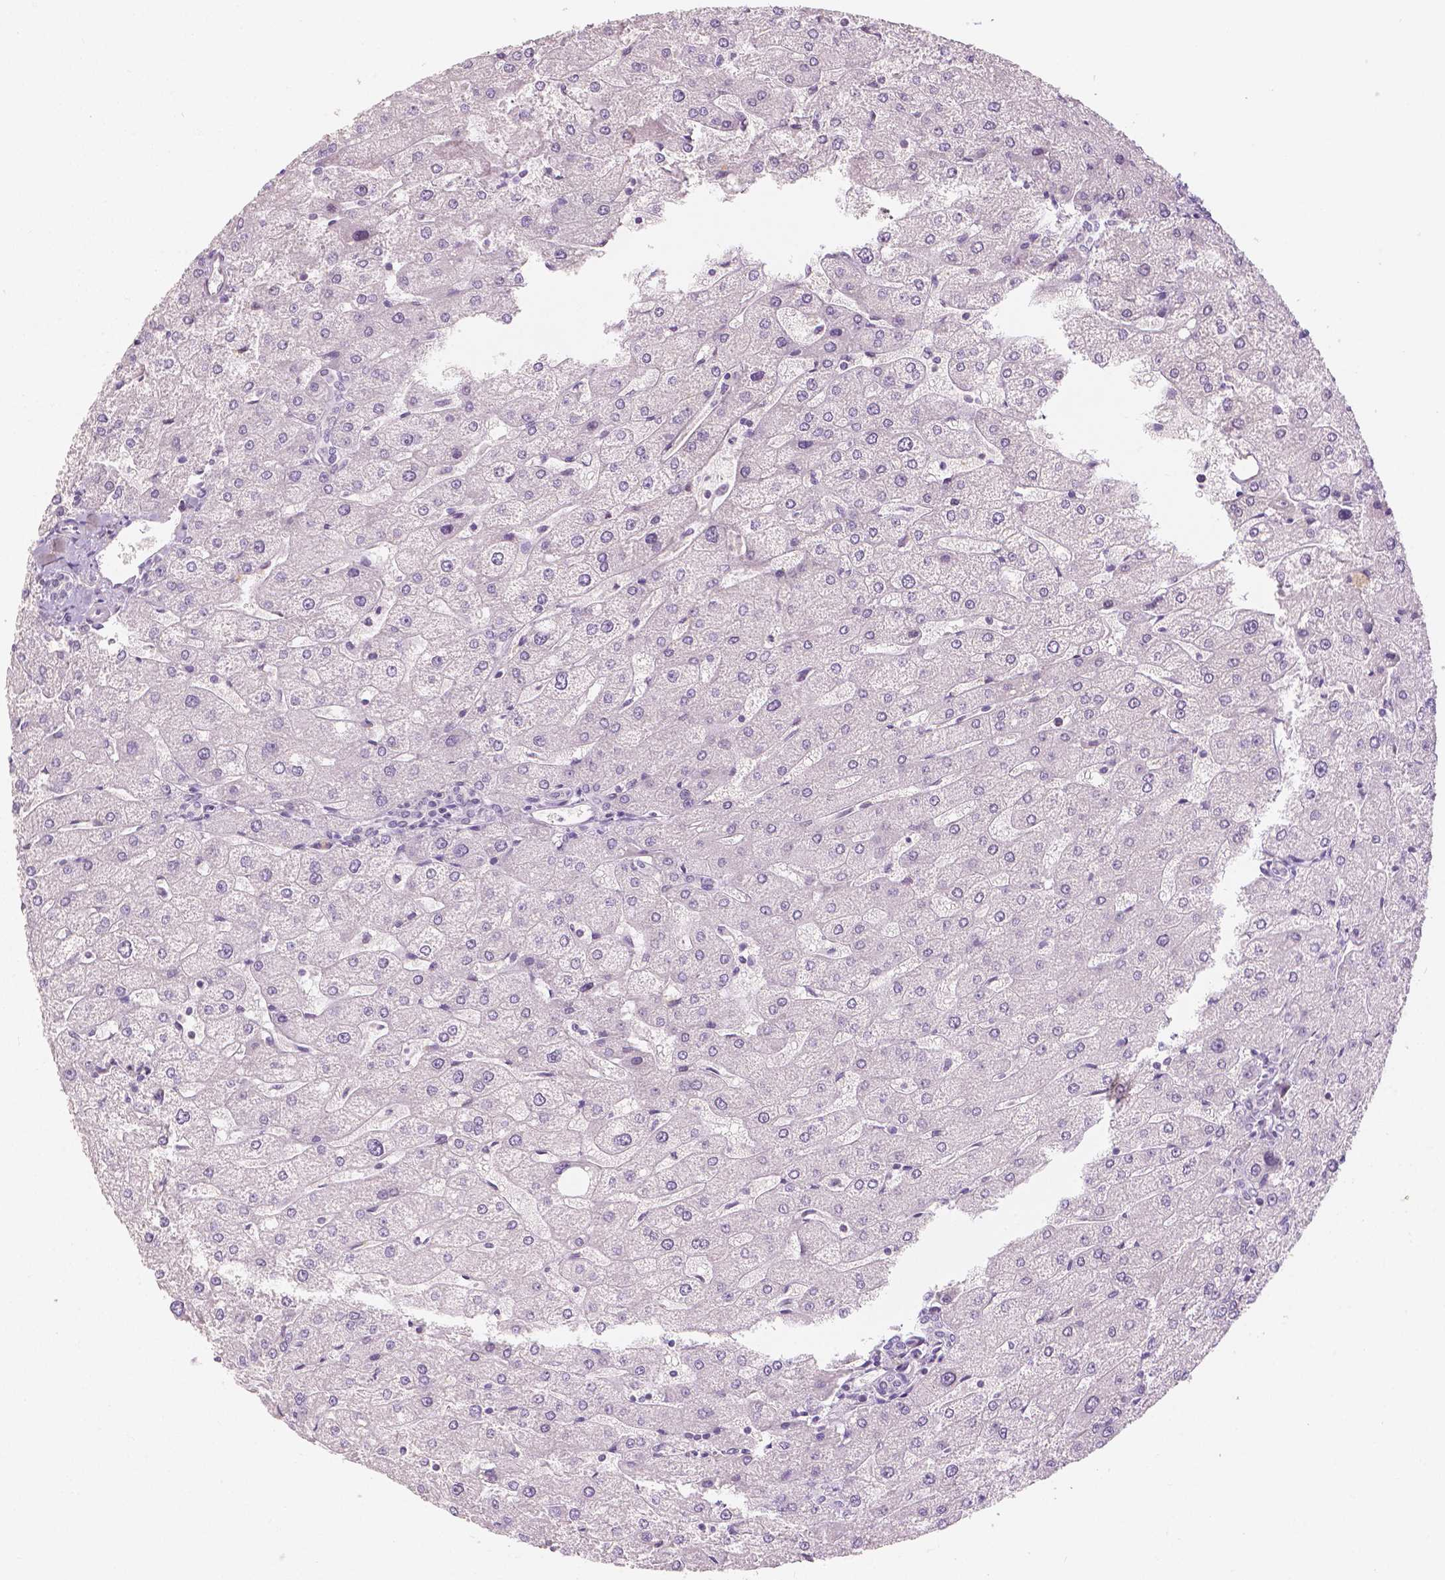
{"staining": {"intensity": "negative", "quantity": "none", "location": "none"}, "tissue": "liver", "cell_type": "Cholangiocytes", "image_type": "normal", "snomed": [{"axis": "morphology", "description": "Normal tissue, NOS"}, {"axis": "topography", "description": "Liver"}], "caption": "DAB immunohistochemical staining of unremarkable liver displays no significant staining in cholangiocytes. (Brightfield microscopy of DAB (3,3'-diaminobenzidine) IHC at high magnification).", "gene": "KDM5B", "patient": {"sex": "male", "age": 67}}